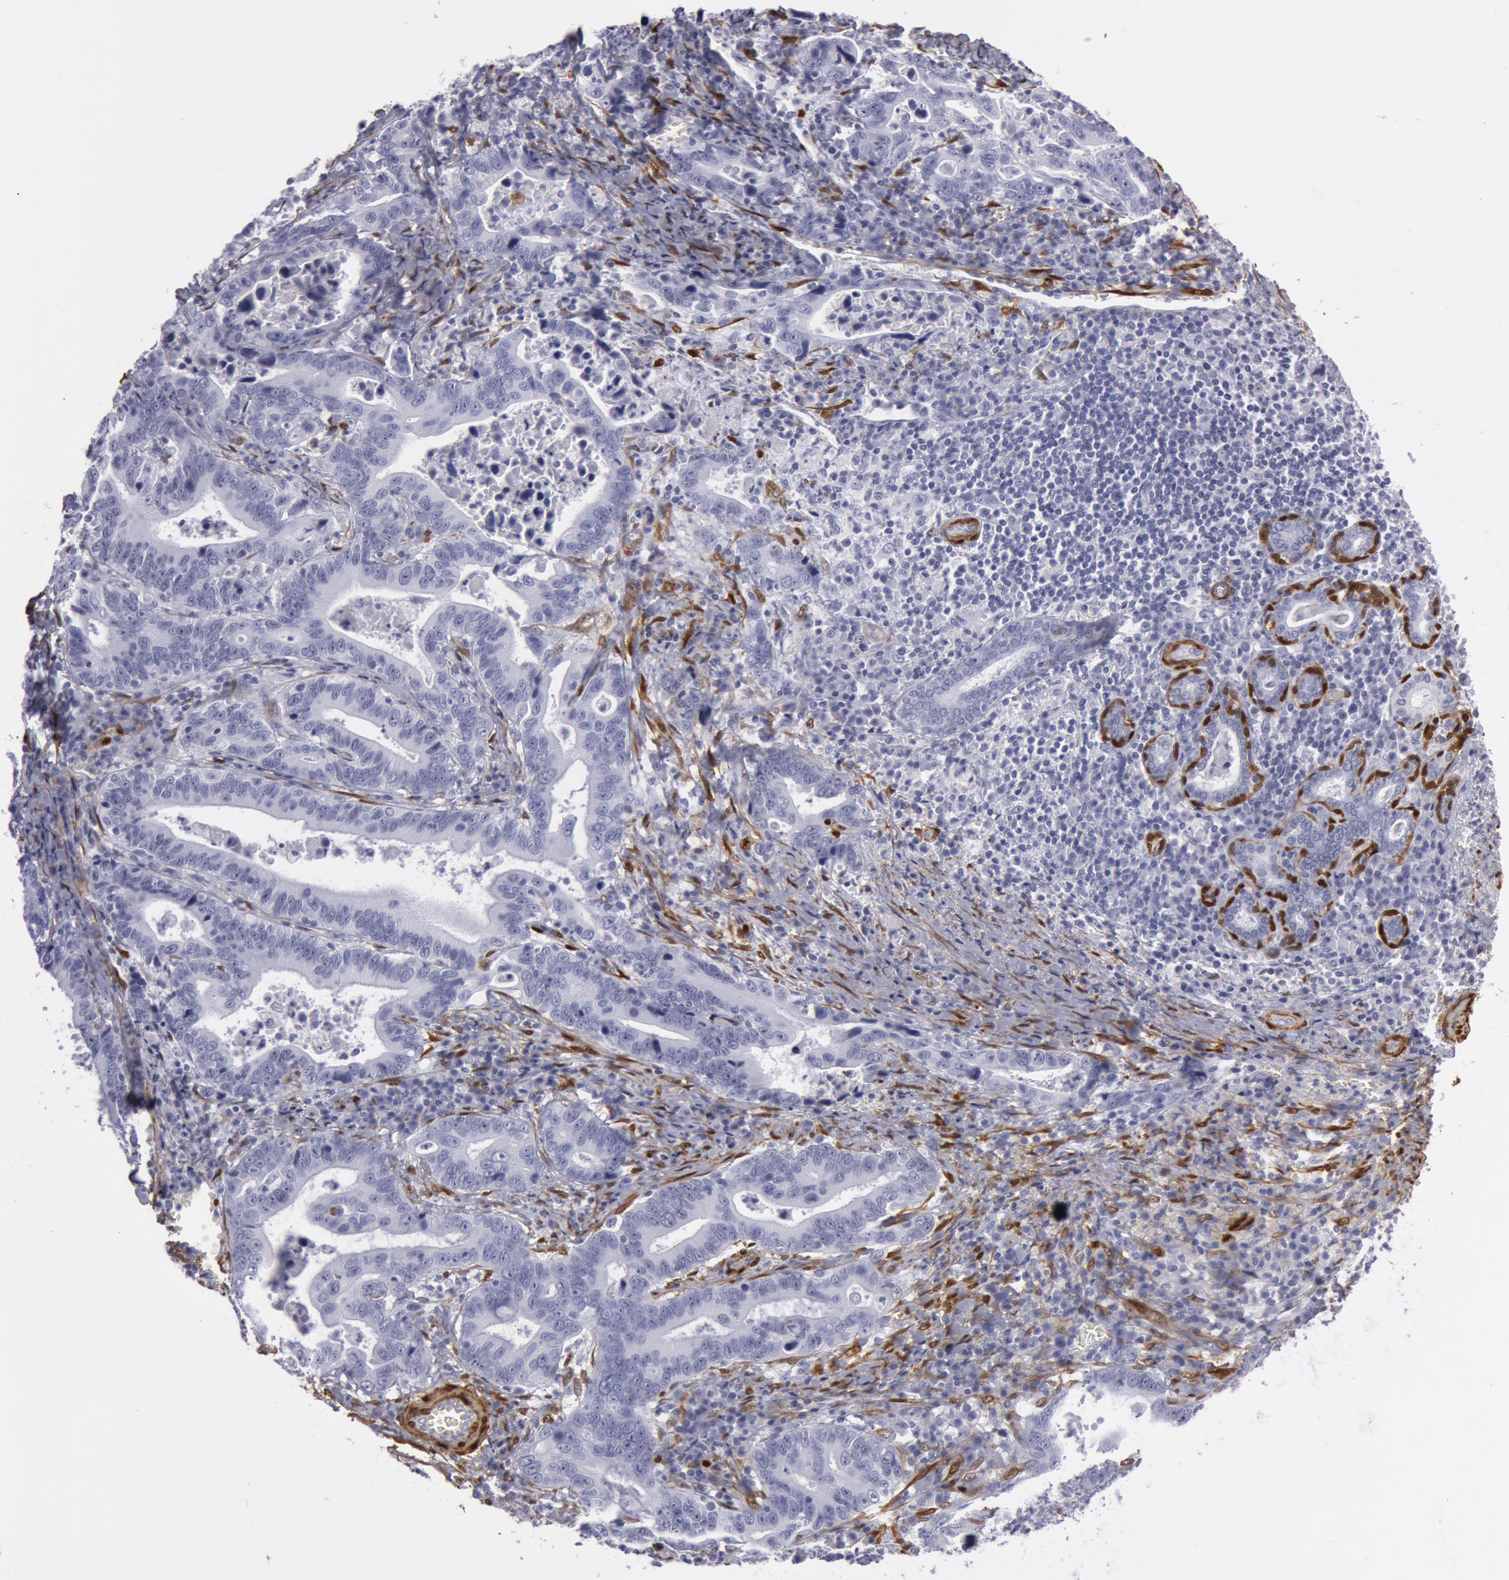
{"staining": {"intensity": "negative", "quantity": "none", "location": "none"}, "tissue": "stomach cancer", "cell_type": "Tumor cells", "image_type": "cancer", "snomed": [{"axis": "morphology", "description": "Adenocarcinoma, NOS"}, {"axis": "topography", "description": "Stomach, upper"}], "caption": "This is an IHC histopathology image of stomach cancer. There is no staining in tumor cells.", "gene": "TAGLN", "patient": {"sex": "male", "age": 63}}